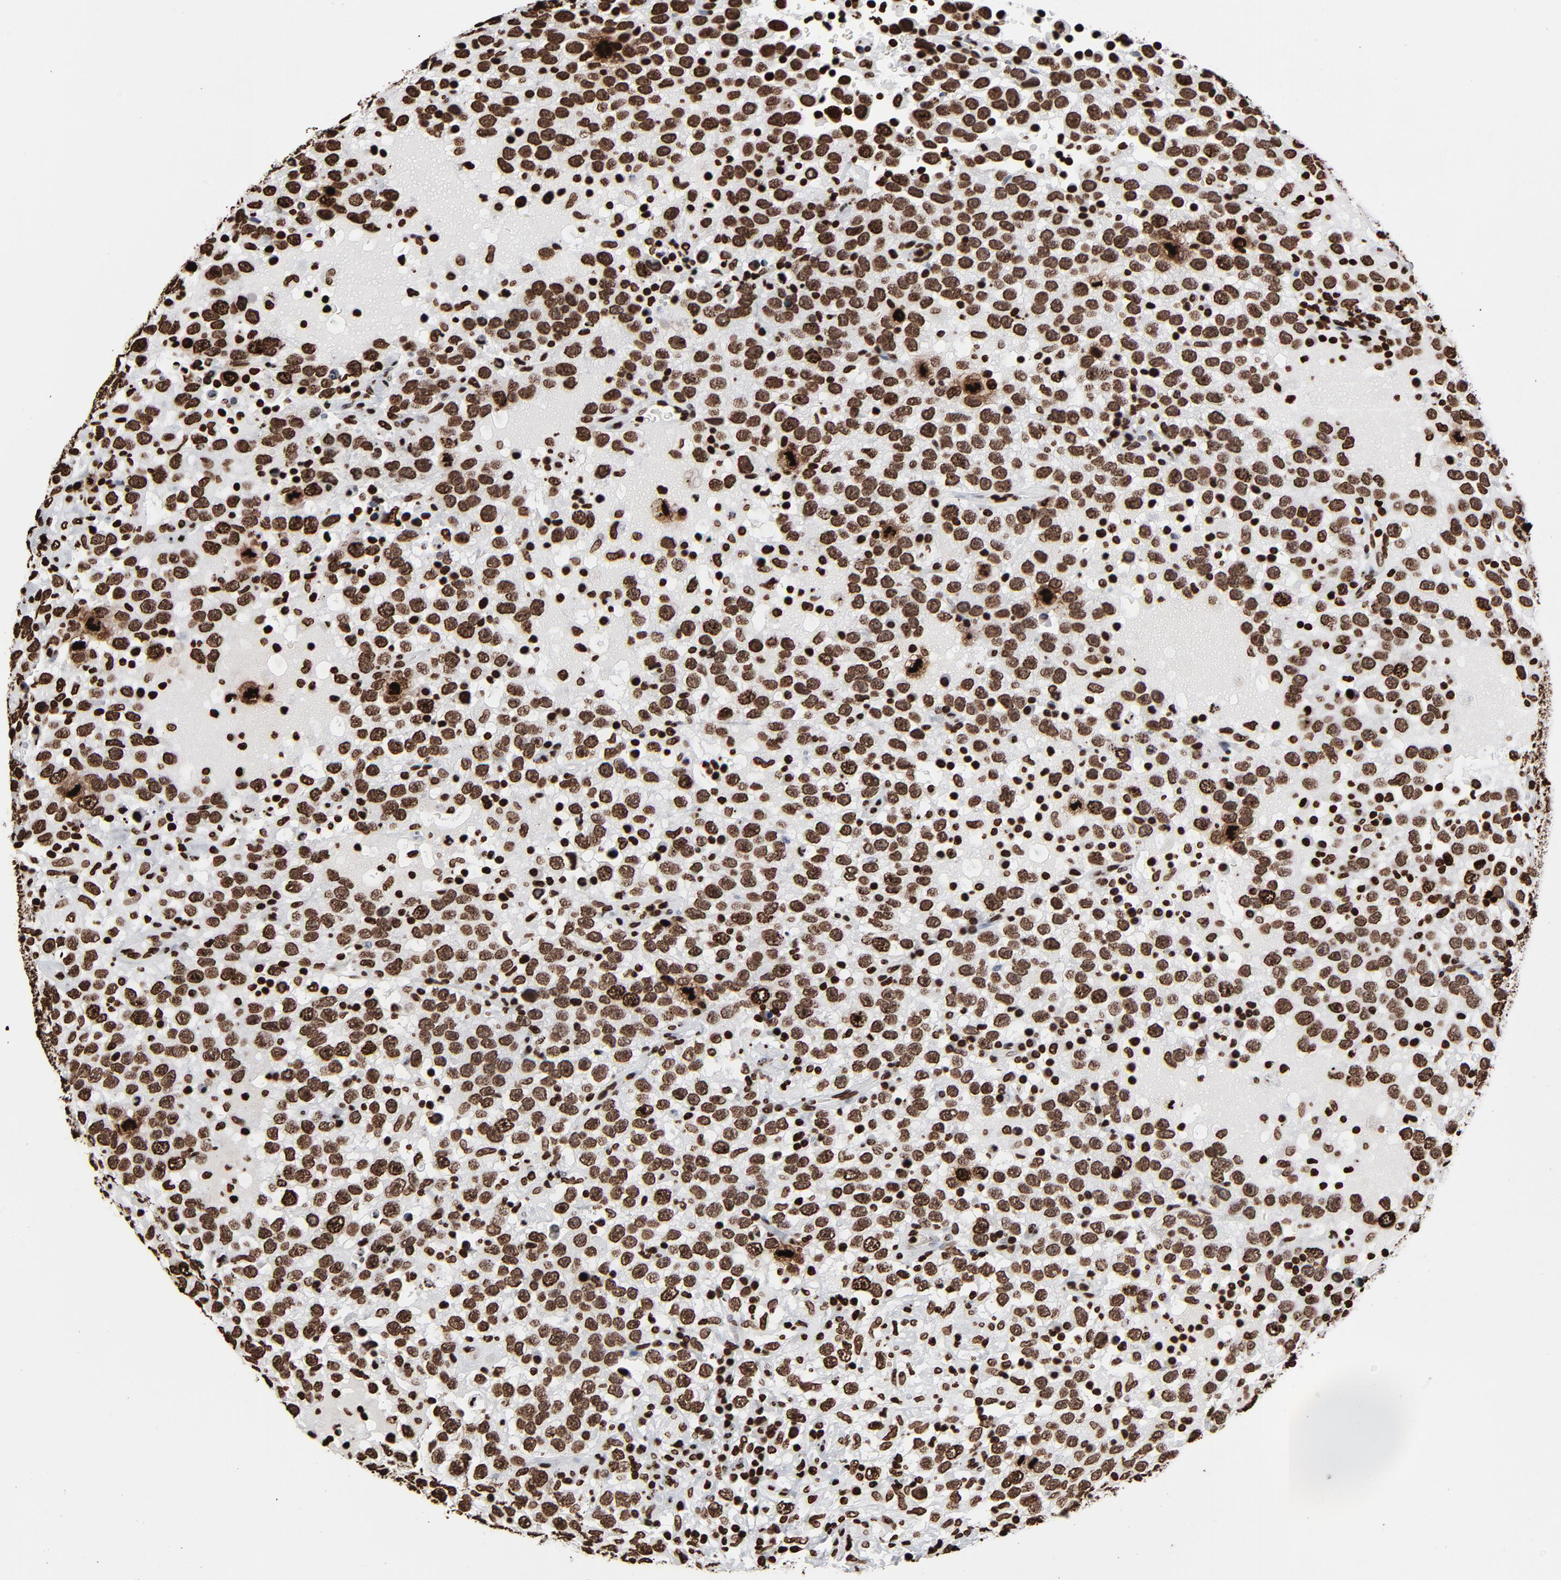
{"staining": {"intensity": "strong", "quantity": ">75%", "location": "nuclear"}, "tissue": "testis cancer", "cell_type": "Tumor cells", "image_type": "cancer", "snomed": [{"axis": "morphology", "description": "Seminoma, NOS"}, {"axis": "topography", "description": "Testis"}], "caption": "Immunohistochemical staining of testis cancer demonstrates high levels of strong nuclear protein positivity in about >75% of tumor cells. The staining was performed using DAB to visualize the protein expression in brown, while the nuclei were stained in blue with hematoxylin (Magnification: 20x).", "gene": "H3-4", "patient": {"sex": "male", "age": 41}}